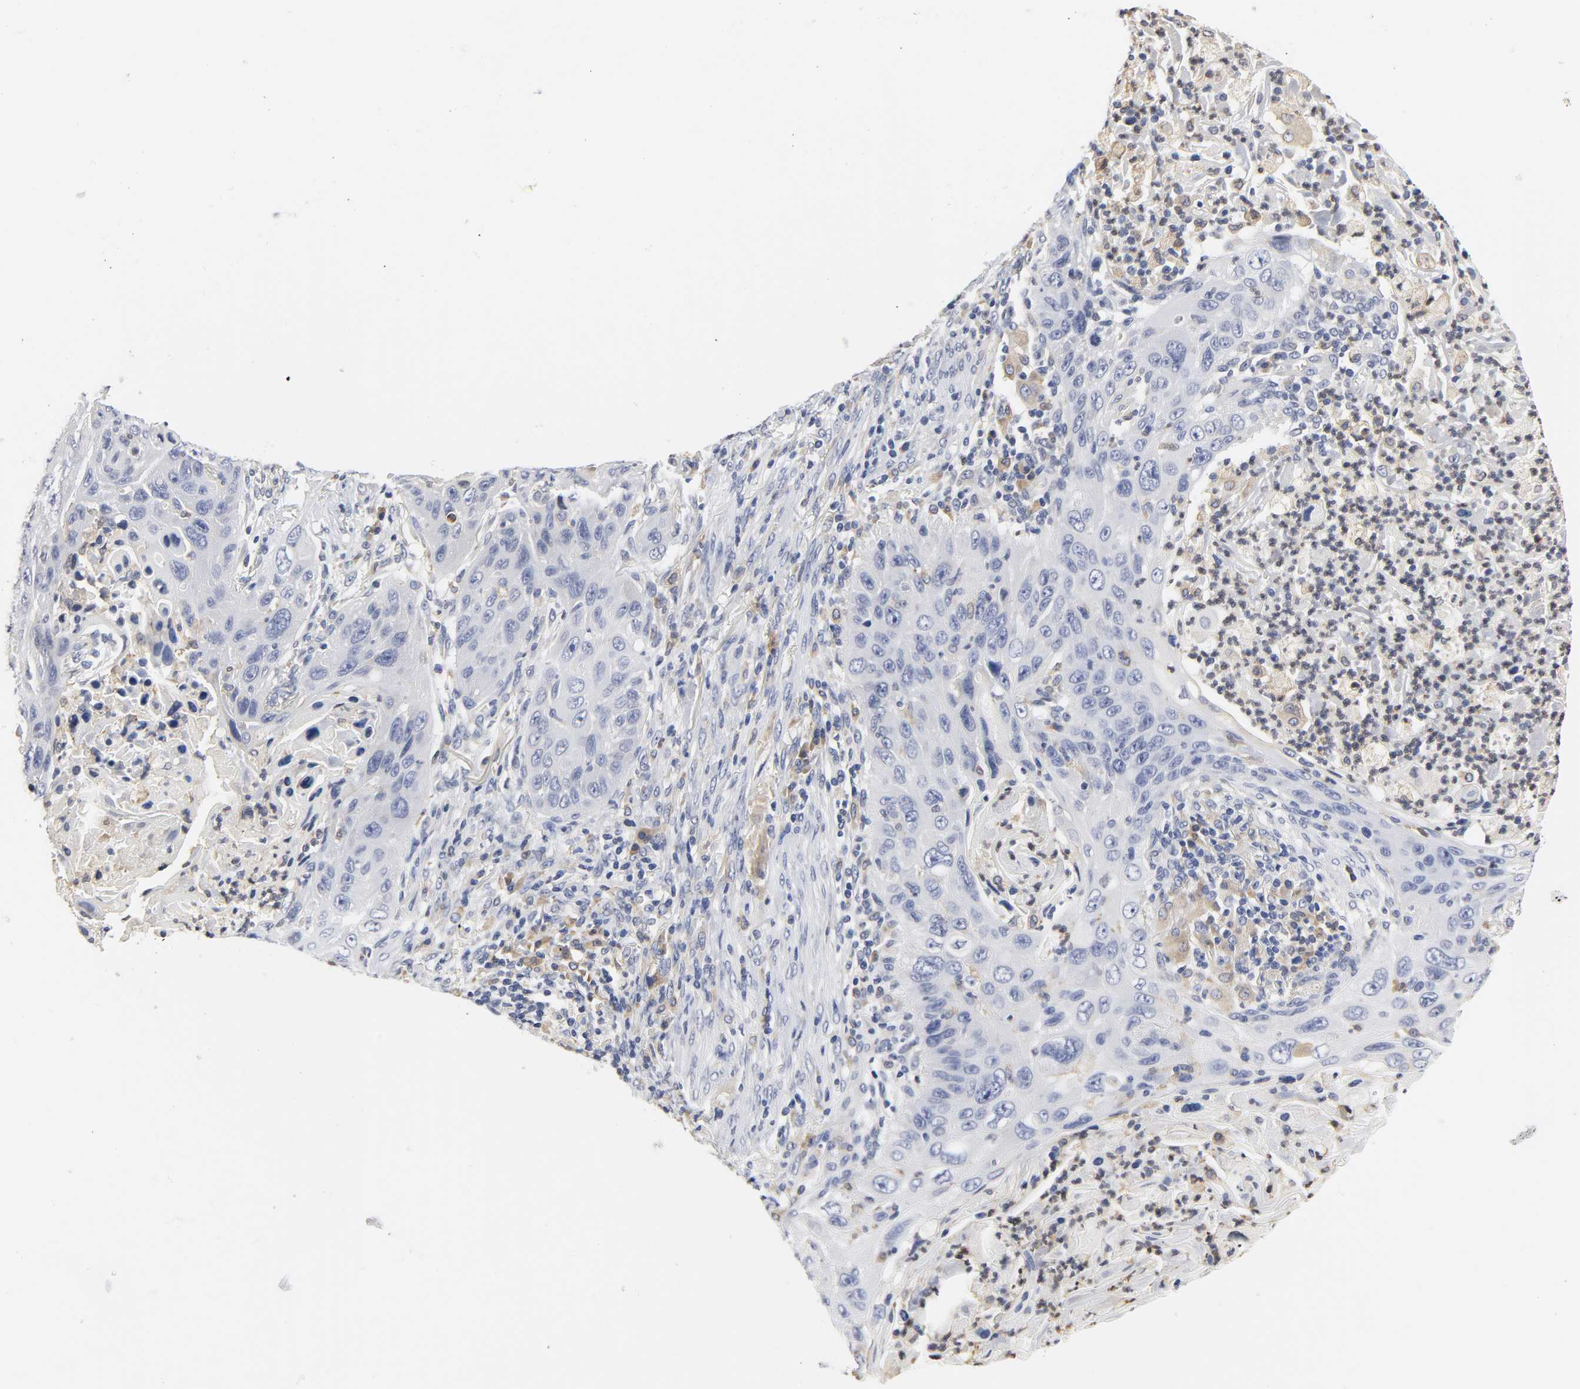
{"staining": {"intensity": "negative", "quantity": "none", "location": "none"}, "tissue": "lung cancer", "cell_type": "Tumor cells", "image_type": "cancer", "snomed": [{"axis": "morphology", "description": "Squamous cell carcinoma, NOS"}, {"axis": "topography", "description": "Lung"}], "caption": "A histopathology image of human squamous cell carcinoma (lung) is negative for staining in tumor cells. (Immunohistochemistry (ihc), brightfield microscopy, high magnification).", "gene": "HCK", "patient": {"sex": "female", "age": 67}}